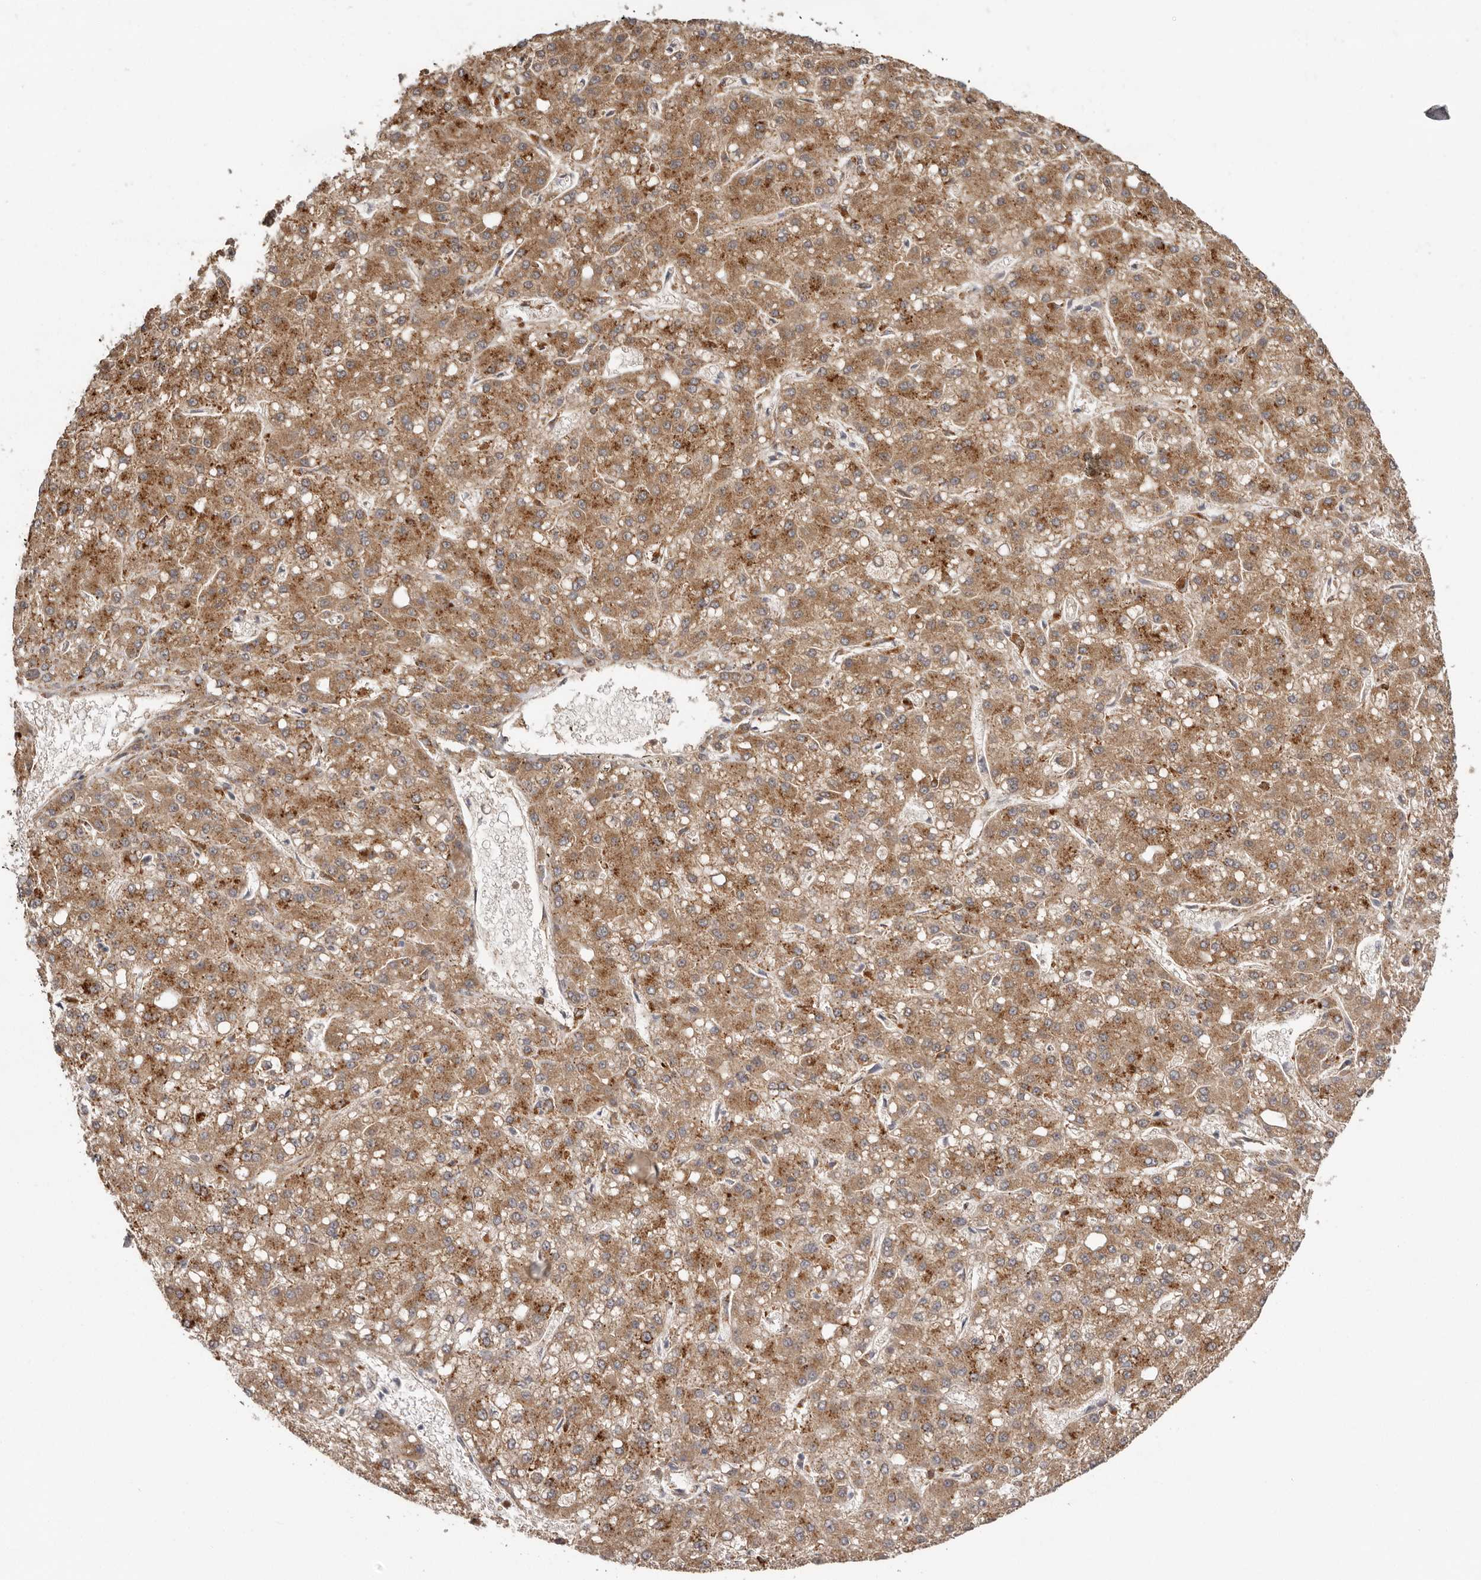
{"staining": {"intensity": "moderate", "quantity": ">75%", "location": "cytoplasmic/membranous"}, "tissue": "liver cancer", "cell_type": "Tumor cells", "image_type": "cancer", "snomed": [{"axis": "morphology", "description": "Carcinoma, Hepatocellular, NOS"}, {"axis": "topography", "description": "Liver"}], "caption": "Liver cancer (hepatocellular carcinoma) stained with a brown dye shows moderate cytoplasmic/membranous positive expression in approximately >75% of tumor cells.", "gene": "GRN", "patient": {"sex": "male", "age": 67}}